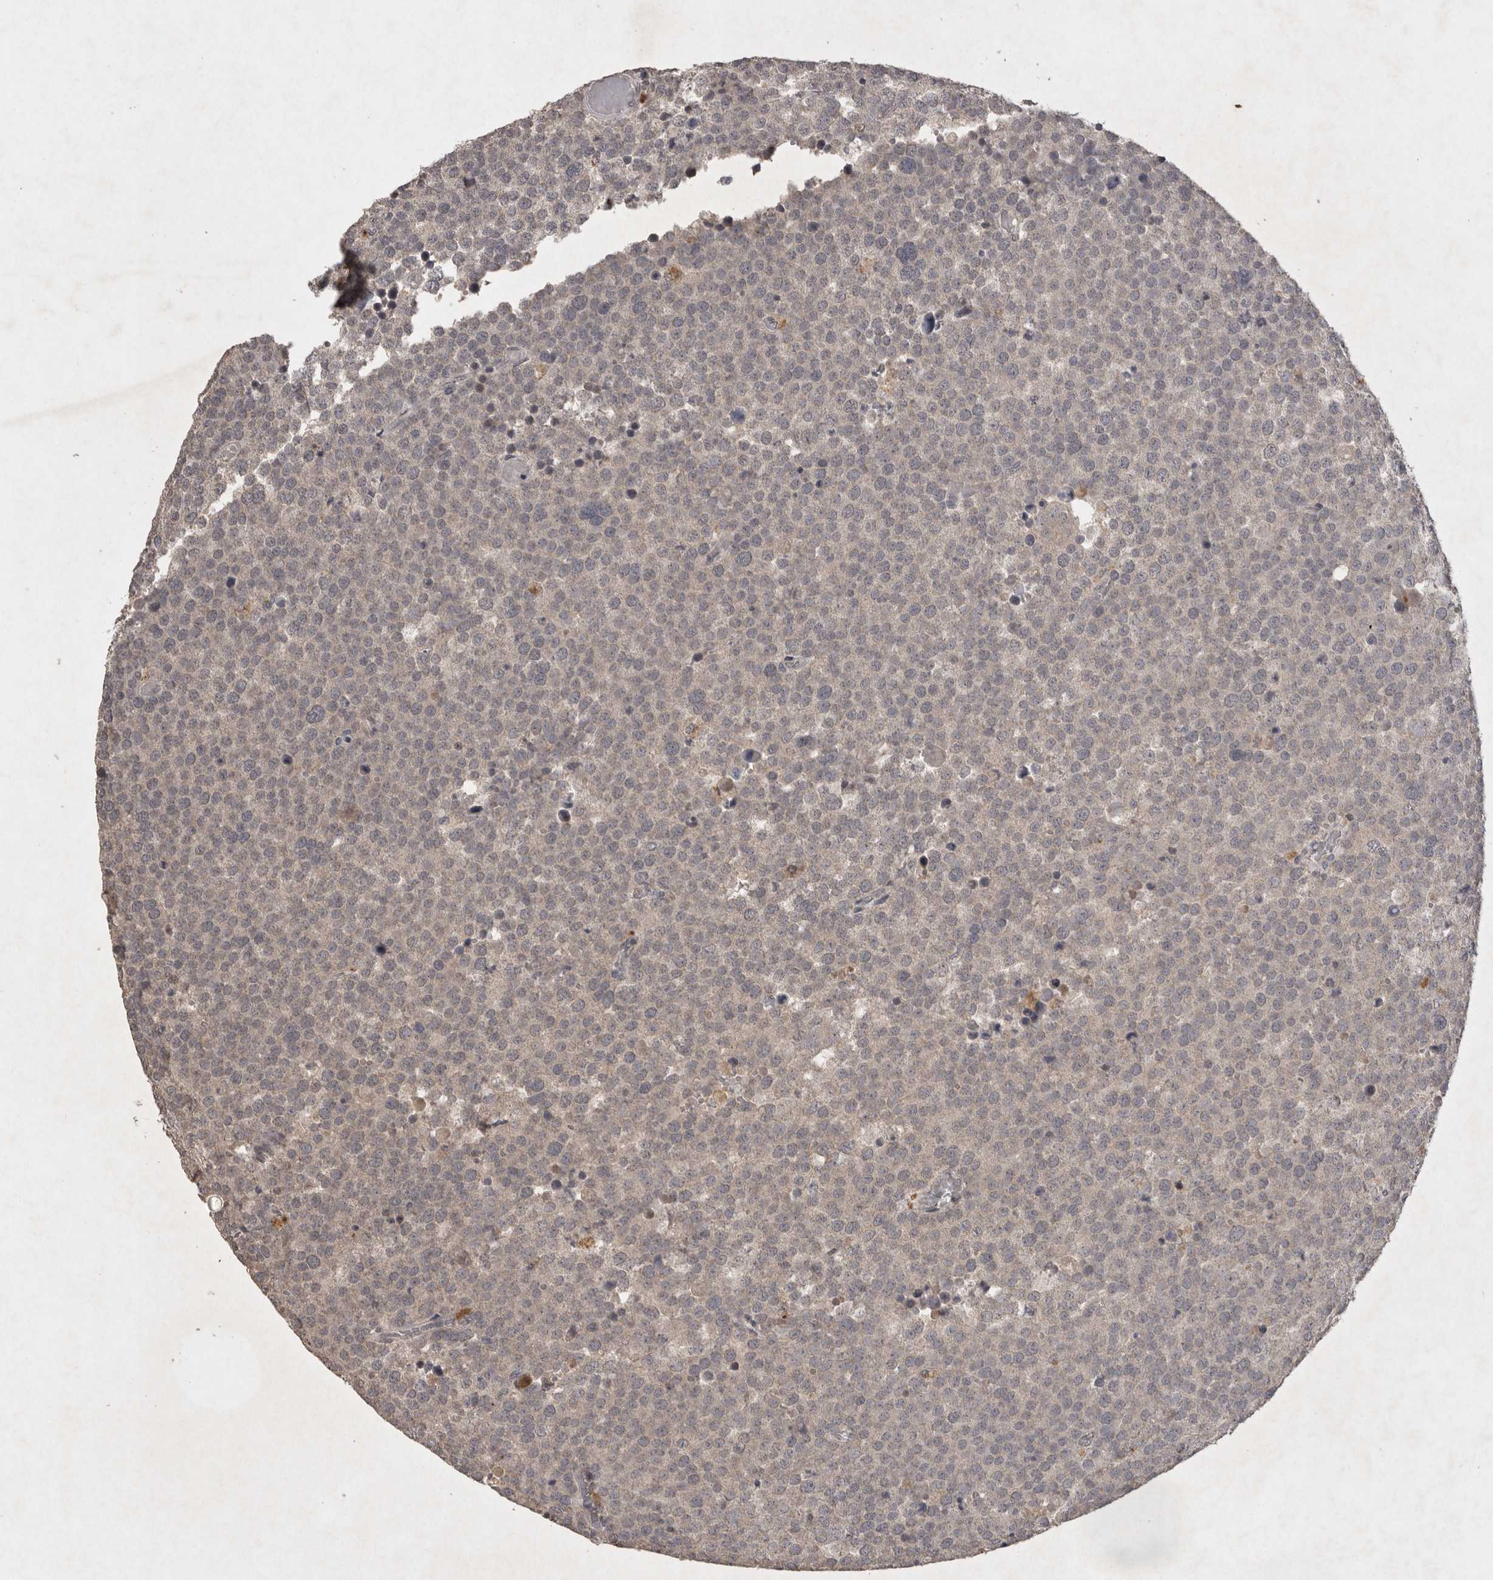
{"staining": {"intensity": "negative", "quantity": "none", "location": "none"}, "tissue": "testis cancer", "cell_type": "Tumor cells", "image_type": "cancer", "snomed": [{"axis": "morphology", "description": "Seminoma, NOS"}, {"axis": "topography", "description": "Testis"}], "caption": "Testis seminoma was stained to show a protein in brown. There is no significant expression in tumor cells.", "gene": "APLNR", "patient": {"sex": "male", "age": 71}}